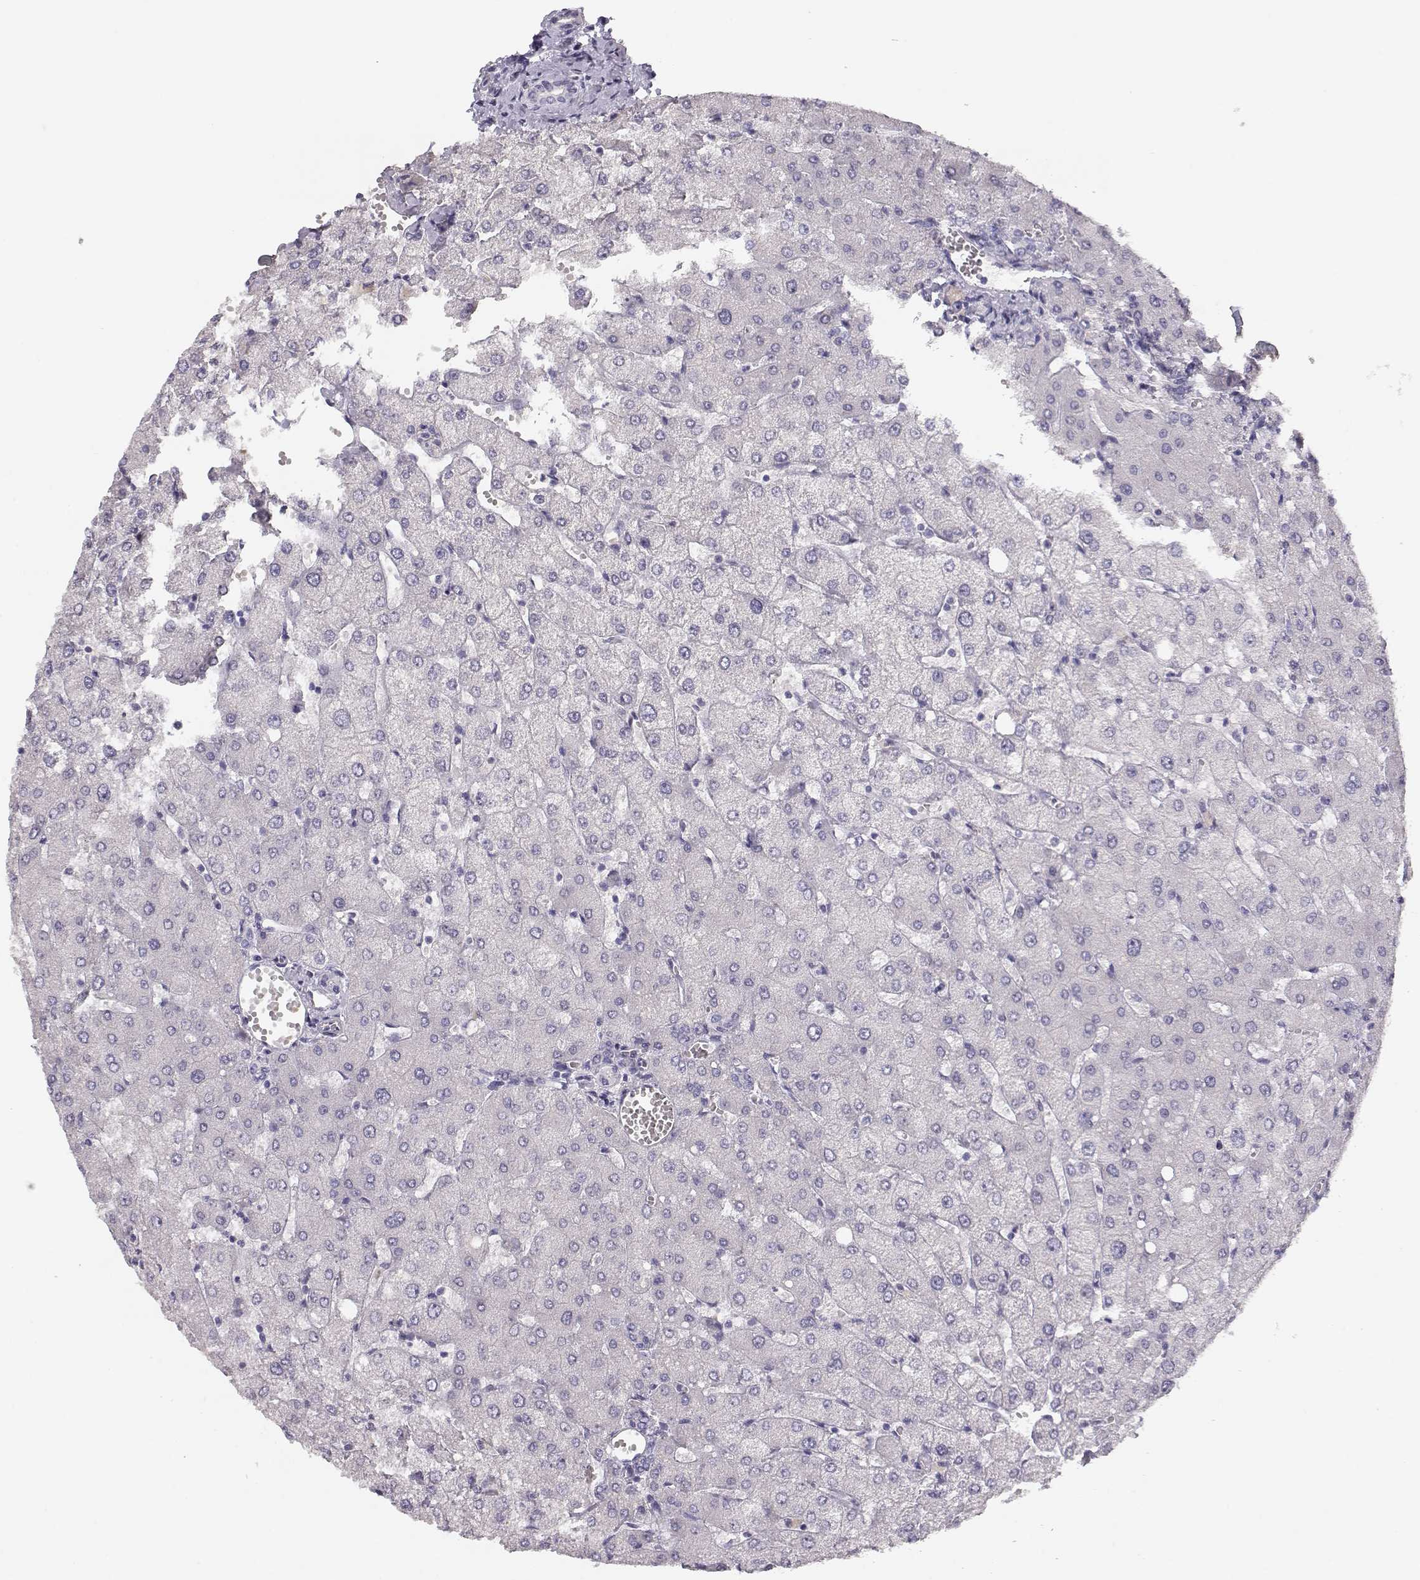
{"staining": {"intensity": "negative", "quantity": "none", "location": "none"}, "tissue": "liver", "cell_type": "Cholangiocytes", "image_type": "normal", "snomed": [{"axis": "morphology", "description": "Normal tissue, NOS"}, {"axis": "topography", "description": "Liver"}], "caption": "Liver was stained to show a protein in brown. There is no significant expression in cholangiocytes. (DAB immunohistochemistry with hematoxylin counter stain).", "gene": "MAGEC1", "patient": {"sex": "female", "age": 54}}